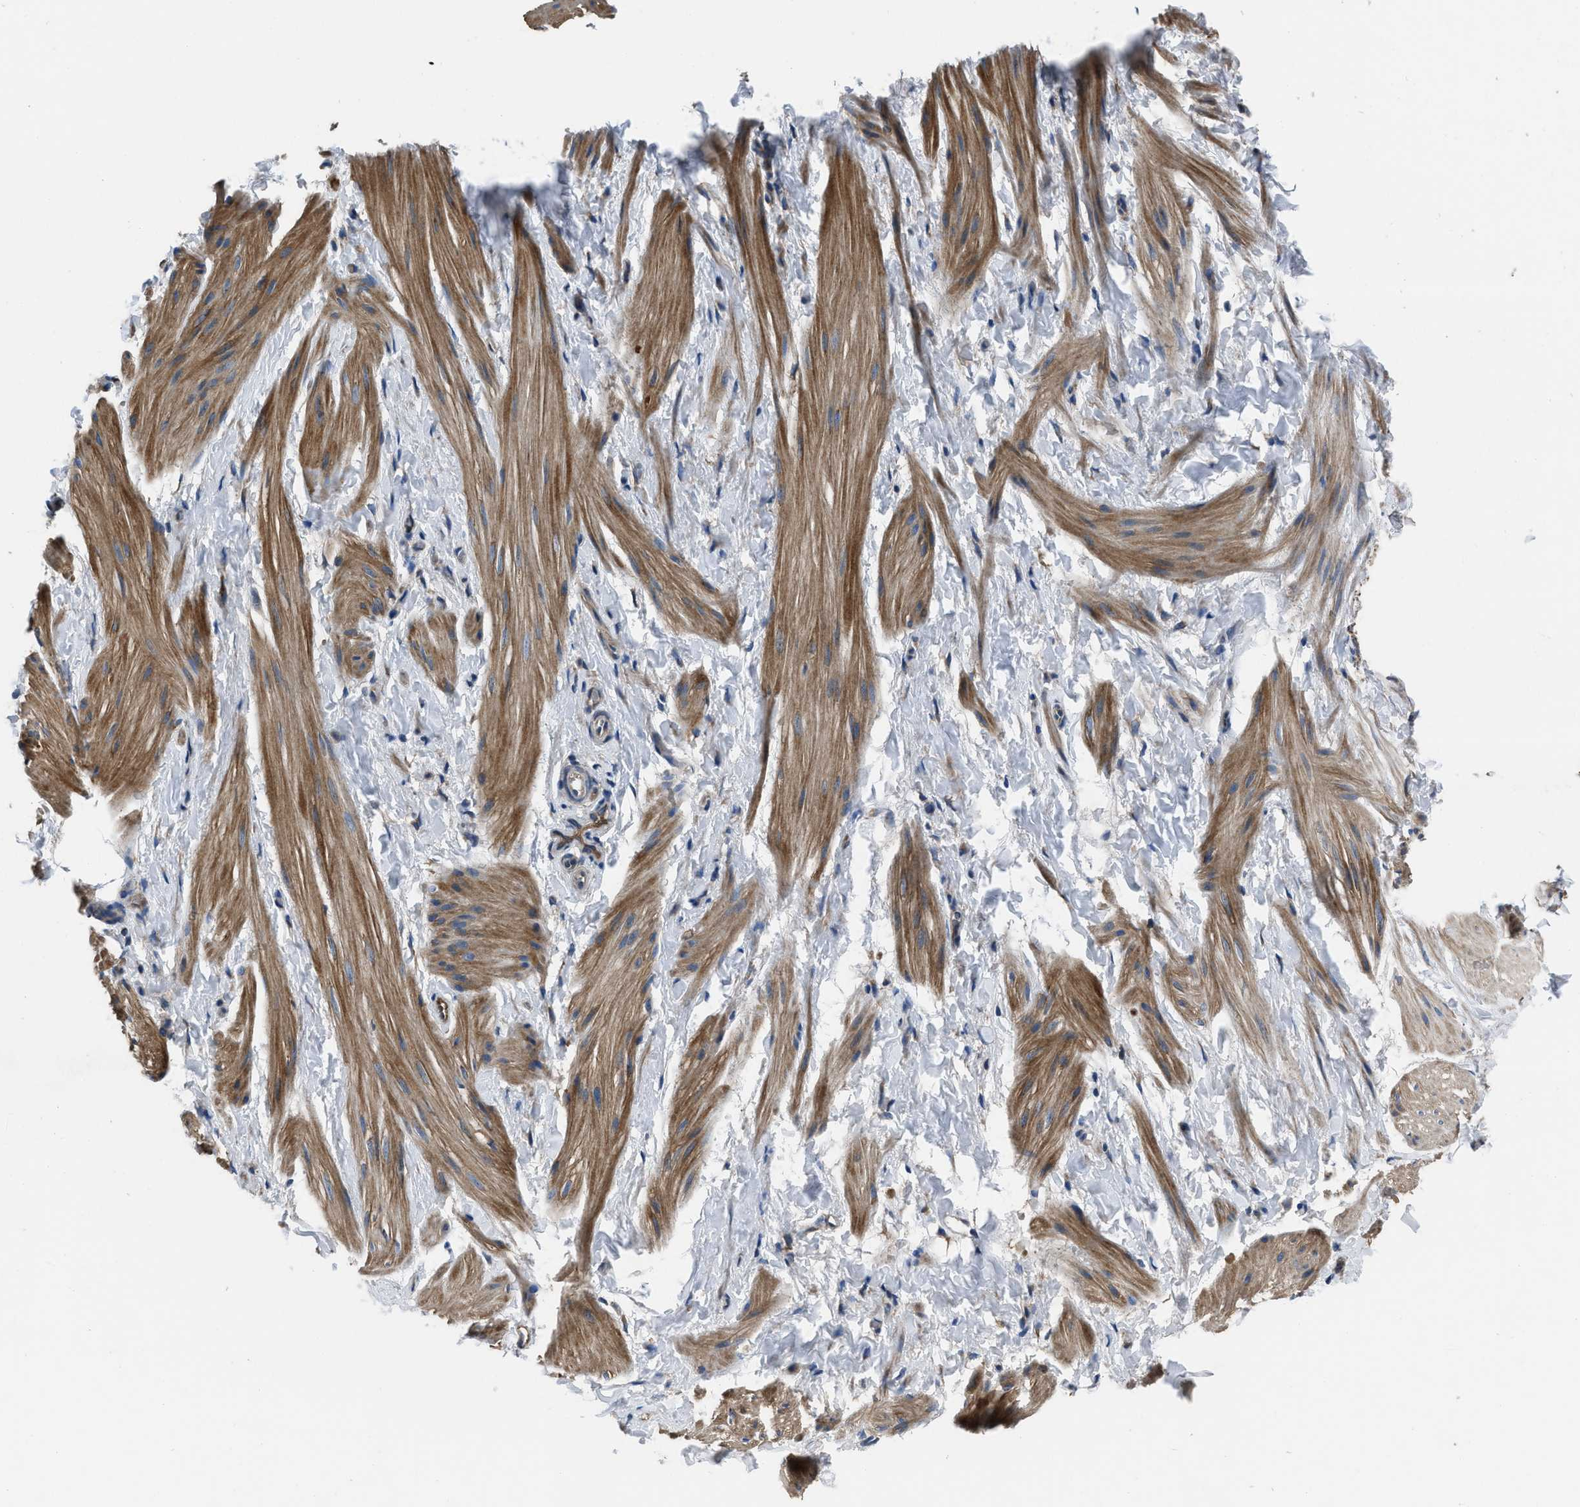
{"staining": {"intensity": "moderate", "quantity": "<25%", "location": "cytoplasmic/membranous"}, "tissue": "smooth muscle", "cell_type": "Smooth muscle cells", "image_type": "normal", "snomed": [{"axis": "morphology", "description": "Normal tissue, NOS"}, {"axis": "topography", "description": "Smooth muscle"}], "caption": "Brown immunohistochemical staining in unremarkable human smooth muscle exhibits moderate cytoplasmic/membranous staining in about <25% of smooth muscle cells. Nuclei are stained in blue.", "gene": "ANGPT1", "patient": {"sex": "male", "age": 16}}